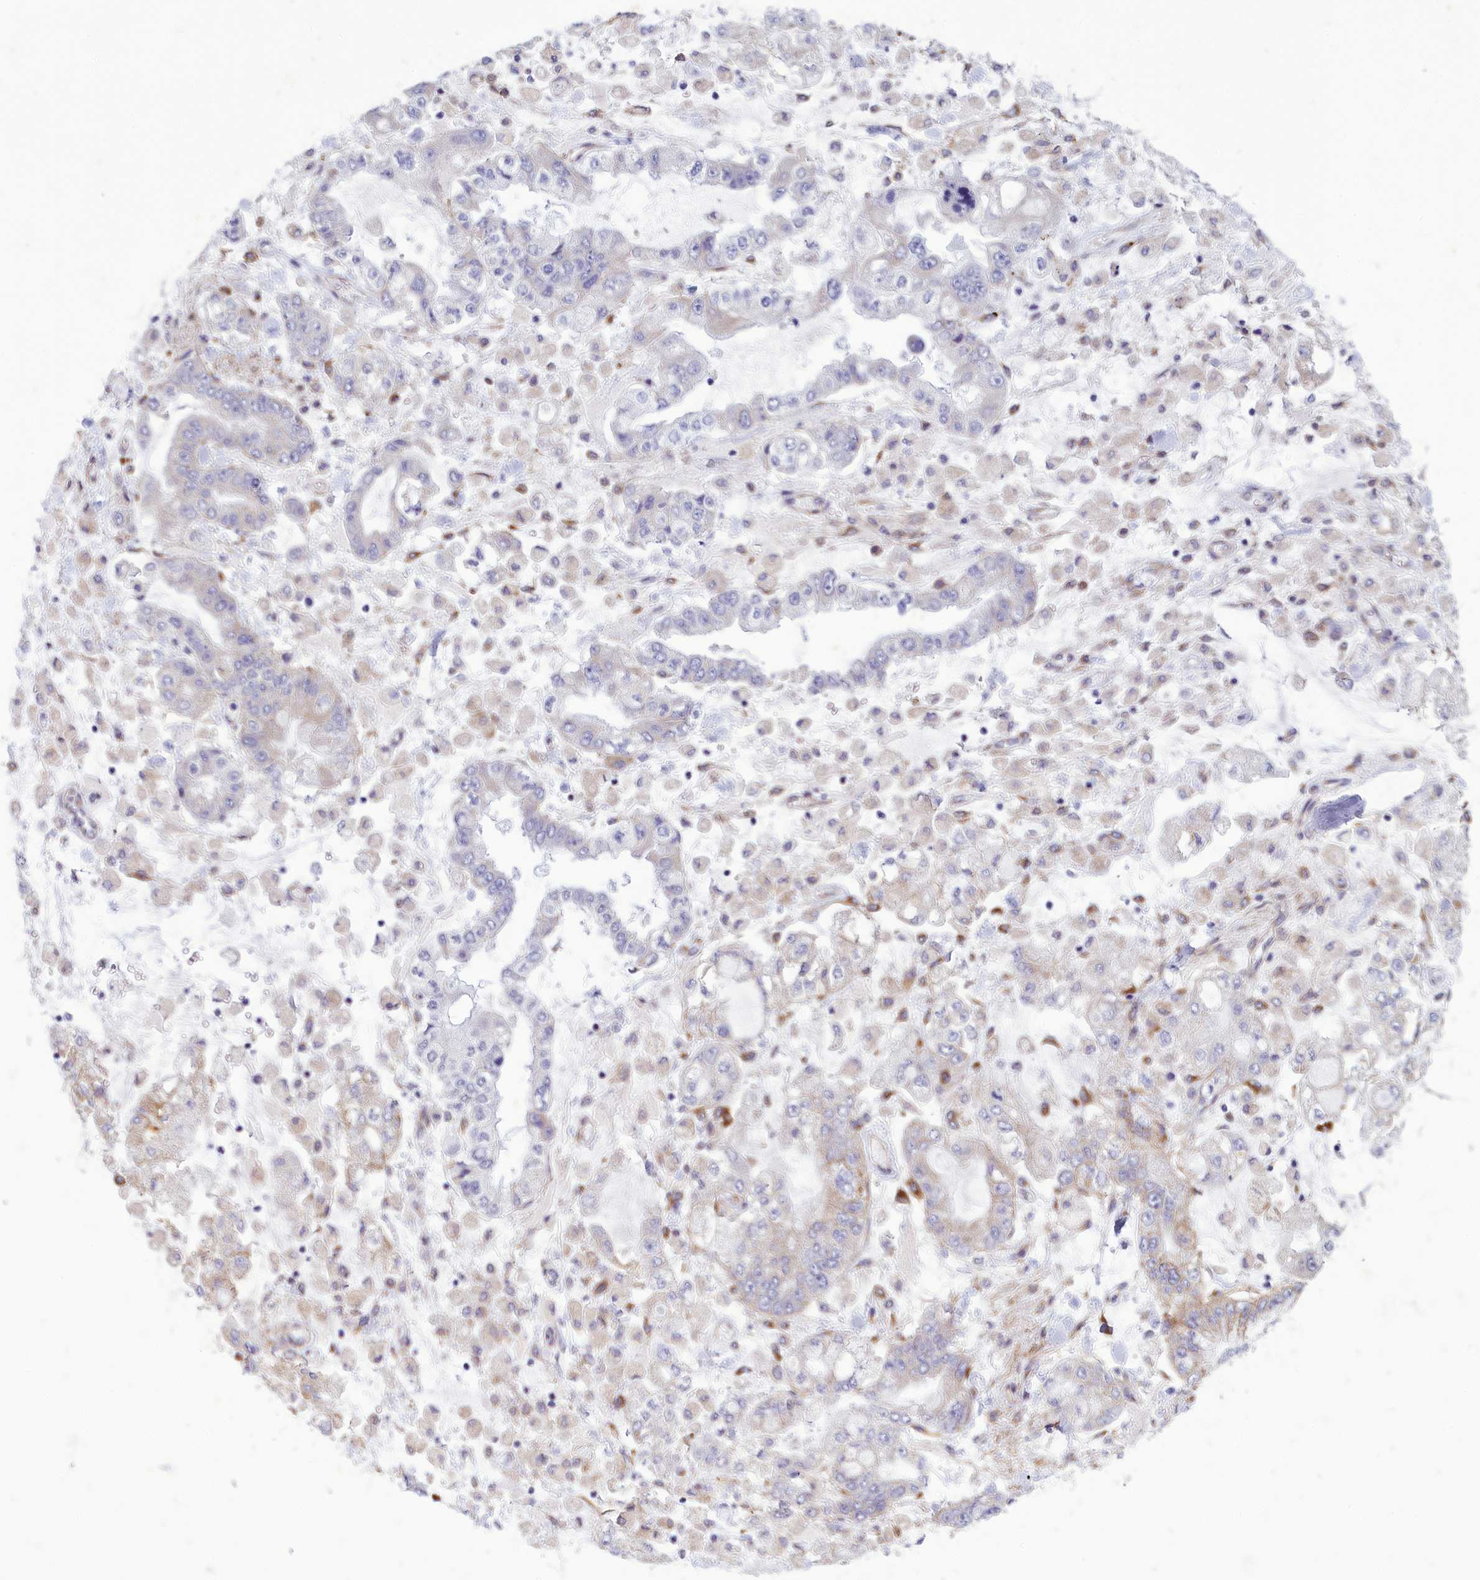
{"staining": {"intensity": "weak", "quantity": "<25%", "location": "cytoplasmic/membranous"}, "tissue": "stomach cancer", "cell_type": "Tumor cells", "image_type": "cancer", "snomed": [{"axis": "morphology", "description": "Normal tissue, NOS"}, {"axis": "morphology", "description": "Adenocarcinoma, NOS"}, {"axis": "topography", "description": "Stomach, upper"}, {"axis": "topography", "description": "Stomach"}], "caption": "Immunohistochemistry (IHC) histopathology image of neoplastic tissue: human stomach adenocarcinoma stained with DAB shows no significant protein expression in tumor cells. Brightfield microscopy of IHC stained with DAB (brown) and hematoxylin (blue), captured at high magnification.", "gene": "CENATAC", "patient": {"sex": "male", "age": 76}}